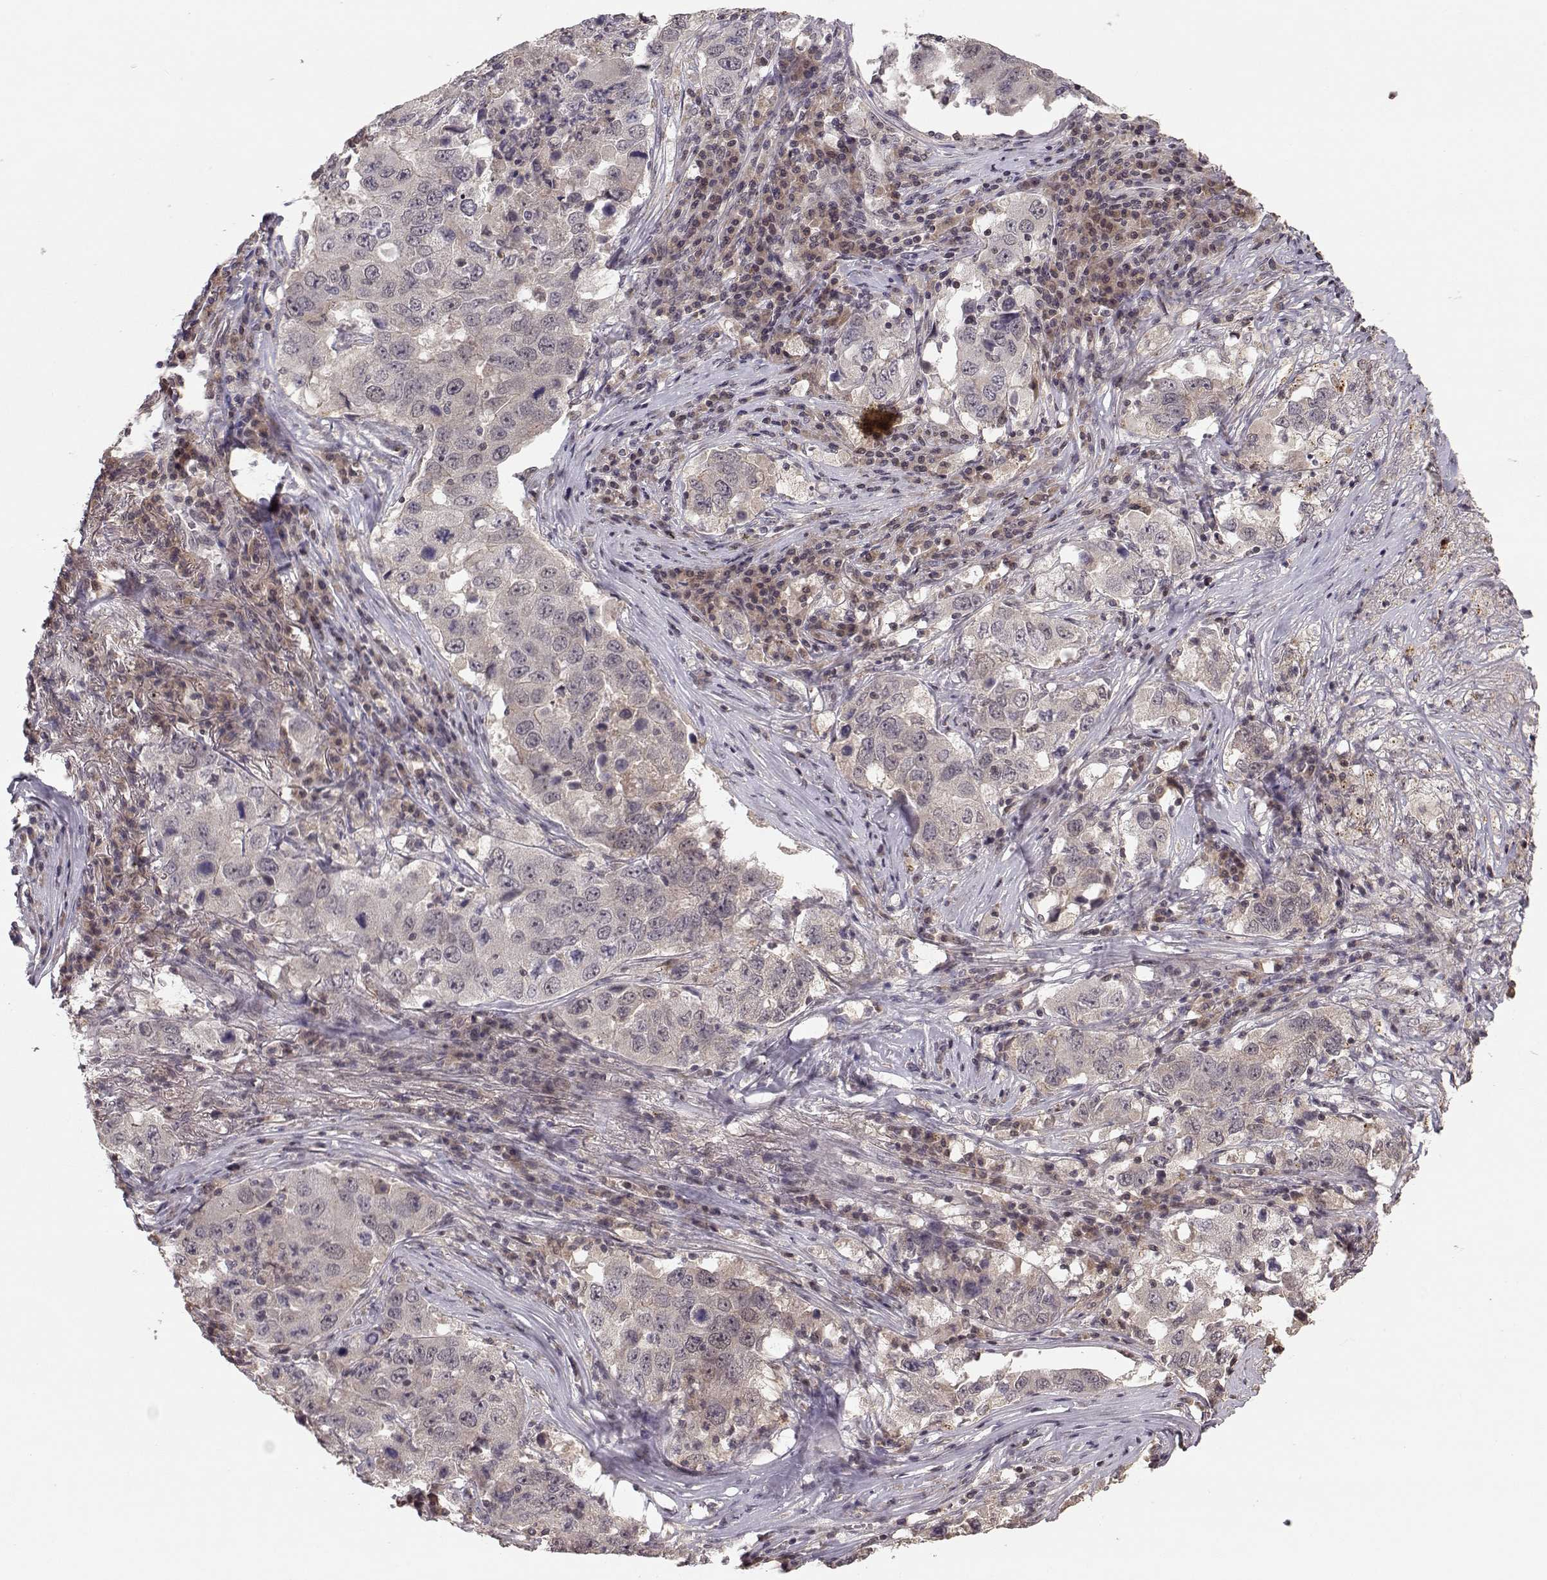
{"staining": {"intensity": "negative", "quantity": "none", "location": "none"}, "tissue": "lung cancer", "cell_type": "Tumor cells", "image_type": "cancer", "snomed": [{"axis": "morphology", "description": "Adenocarcinoma, NOS"}, {"axis": "topography", "description": "Lung"}], "caption": "Tumor cells are negative for brown protein staining in lung cancer (adenocarcinoma). (DAB IHC with hematoxylin counter stain).", "gene": "PLEKHG3", "patient": {"sex": "male", "age": 73}}